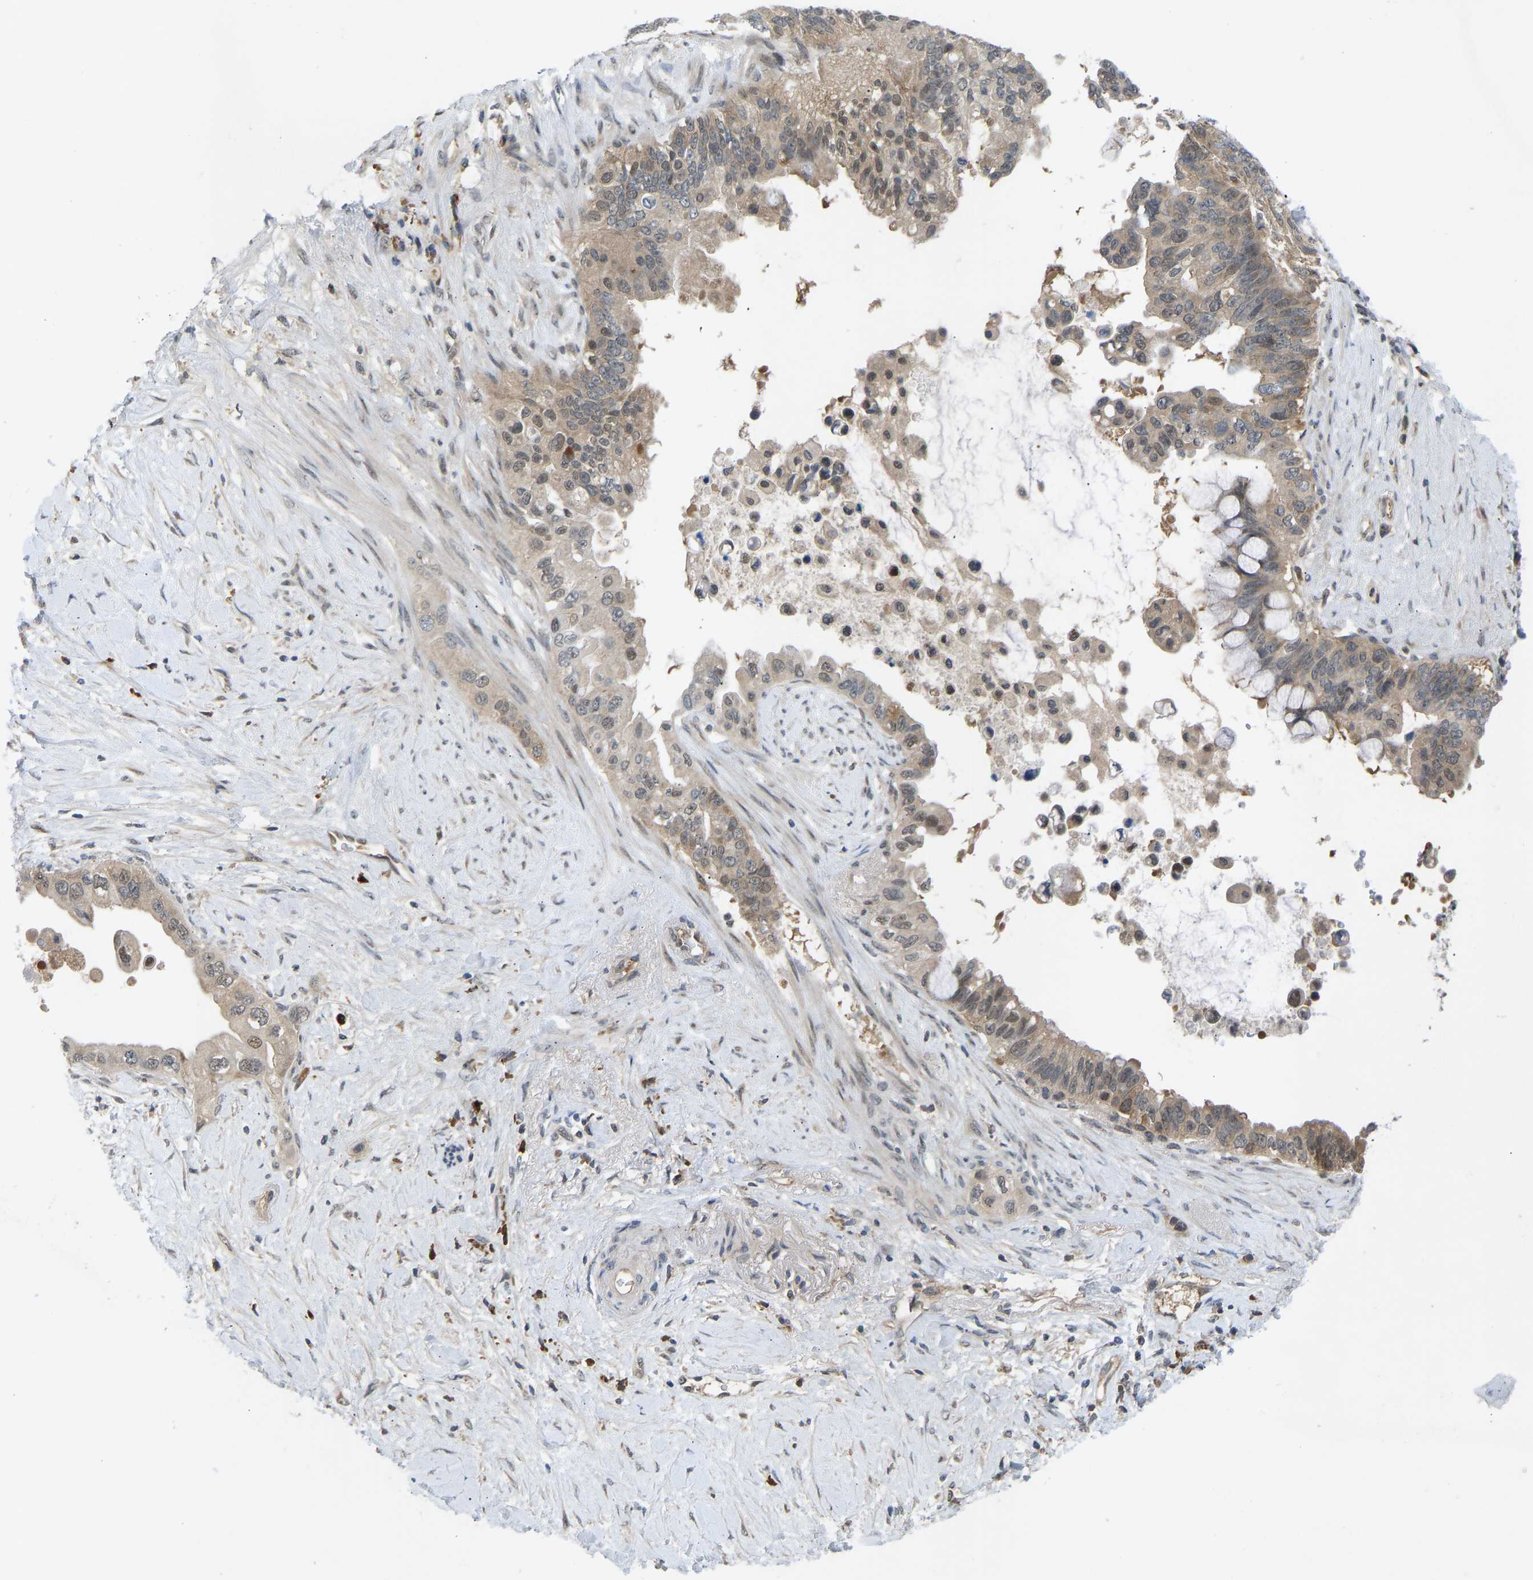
{"staining": {"intensity": "weak", "quantity": "25%-75%", "location": "cytoplasmic/membranous,nuclear"}, "tissue": "pancreatic cancer", "cell_type": "Tumor cells", "image_type": "cancer", "snomed": [{"axis": "morphology", "description": "Adenocarcinoma, NOS"}, {"axis": "topography", "description": "Pancreas"}], "caption": "Protein expression analysis of pancreatic adenocarcinoma reveals weak cytoplasmic/membranous and nuclear staining in about 25%-75% of tumor cells.", "gene": "ZNF251", "patient": {"sex": "female", "age": 56}}